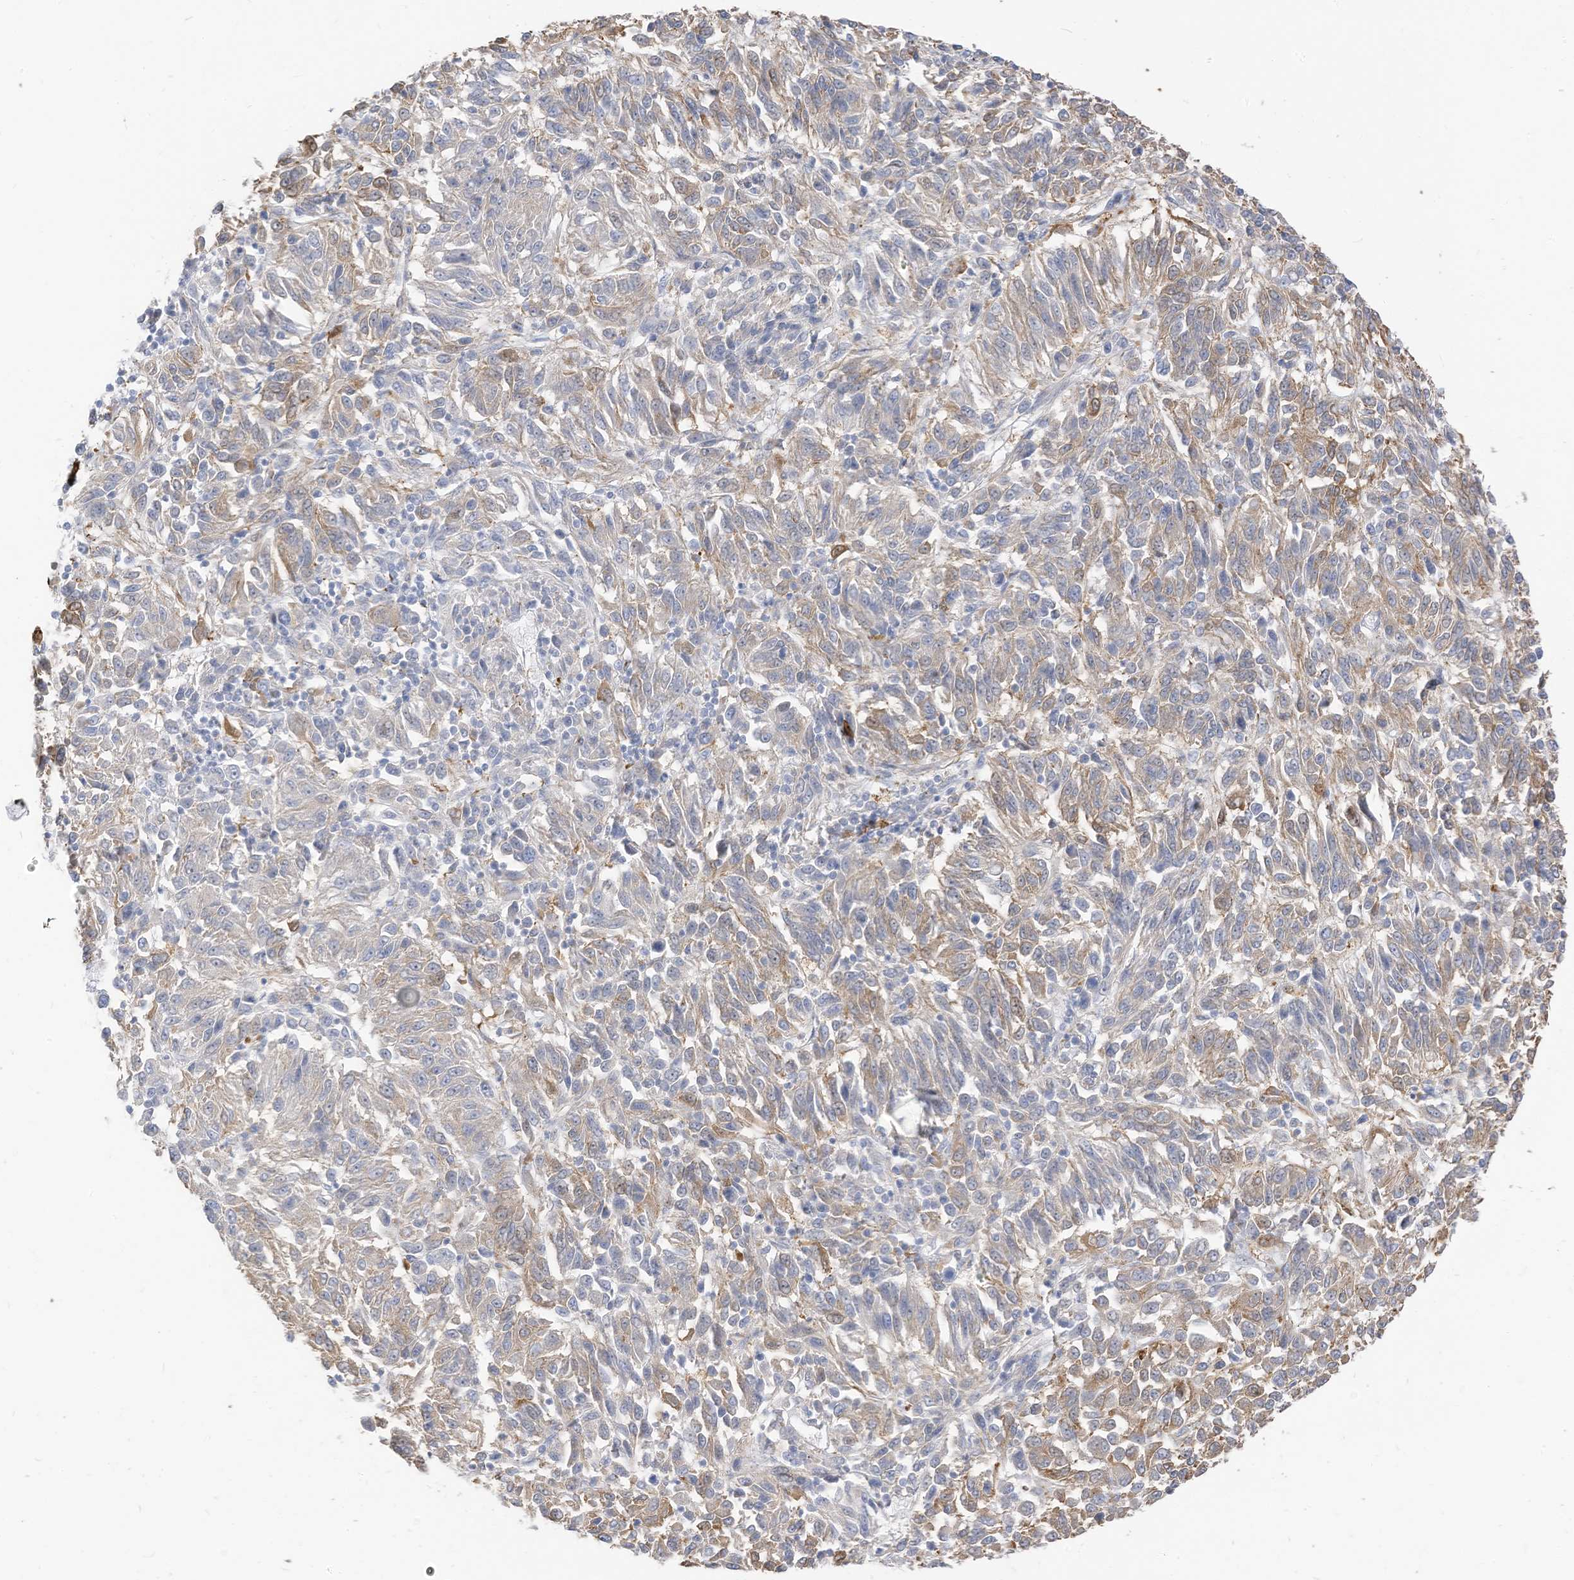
{"staining": {"intensity": "weak", "quantity": "25%-75%", "location": "cytoplasmic/membranous"}, "tissue": "melanoma", "cell_type": "Tumor cells", "image_type": "cancer", "snomed": [{"axis": "morphology", "description": "Malignant melanoma, Metastatic site"}, {"axis": "topography", "description": "Lung"}], "caption": "Malignant melanoma (metastatic site) stained with a protein marker demonstrates weak staining in tumor cells.", "gene": "ATP13A1", "patient": {"sex": "male", "age": 64}}